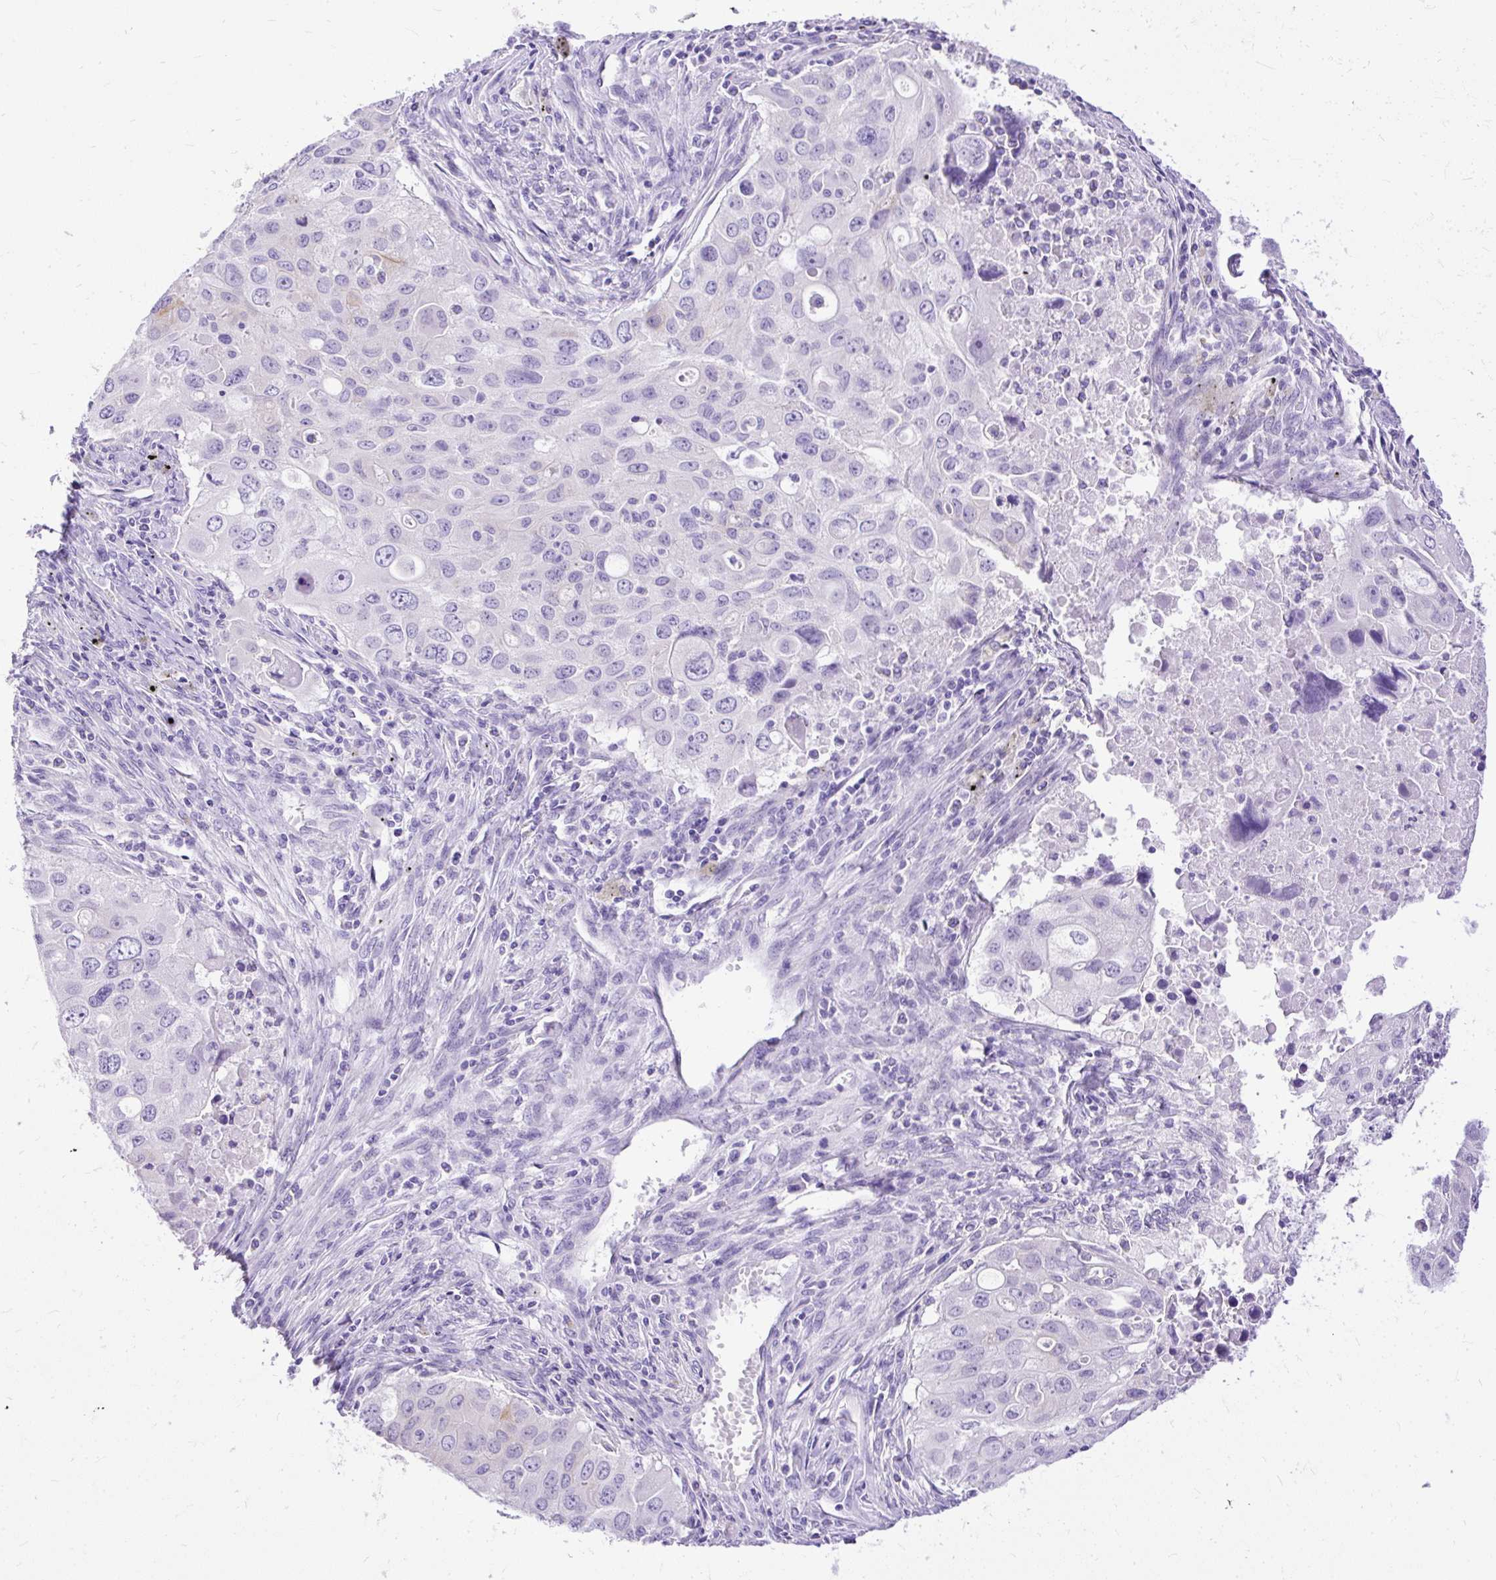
{"staining": {"intensity": "negative", "quantity": "none", "location": "none"}, "tissue": "lung cancer", "cell_type": "Tumor cells", "image_type": "cancer", "snomed": [{"axis": "morphology", "description": "Adenocarcinoma, NOS"}, {"axis": "morphology", "description": "Adenocarcinoma, metastatic, NOS"}, {"axis": "topography", "description": "Lymph node"}, {"axis": "topography", "description": "Lung"}], "caption": "Immunohistochemical staining of lung cancer displays no significant positivity in tumor cells. Brightfield microscopy of IHC stained with DAB (3,3'-diaminobenzidine) (brown) and hematoxylin (blue), captured at high magnification.", "gene": "HEY1", "patient": {"sex": "female", "age": 42}}